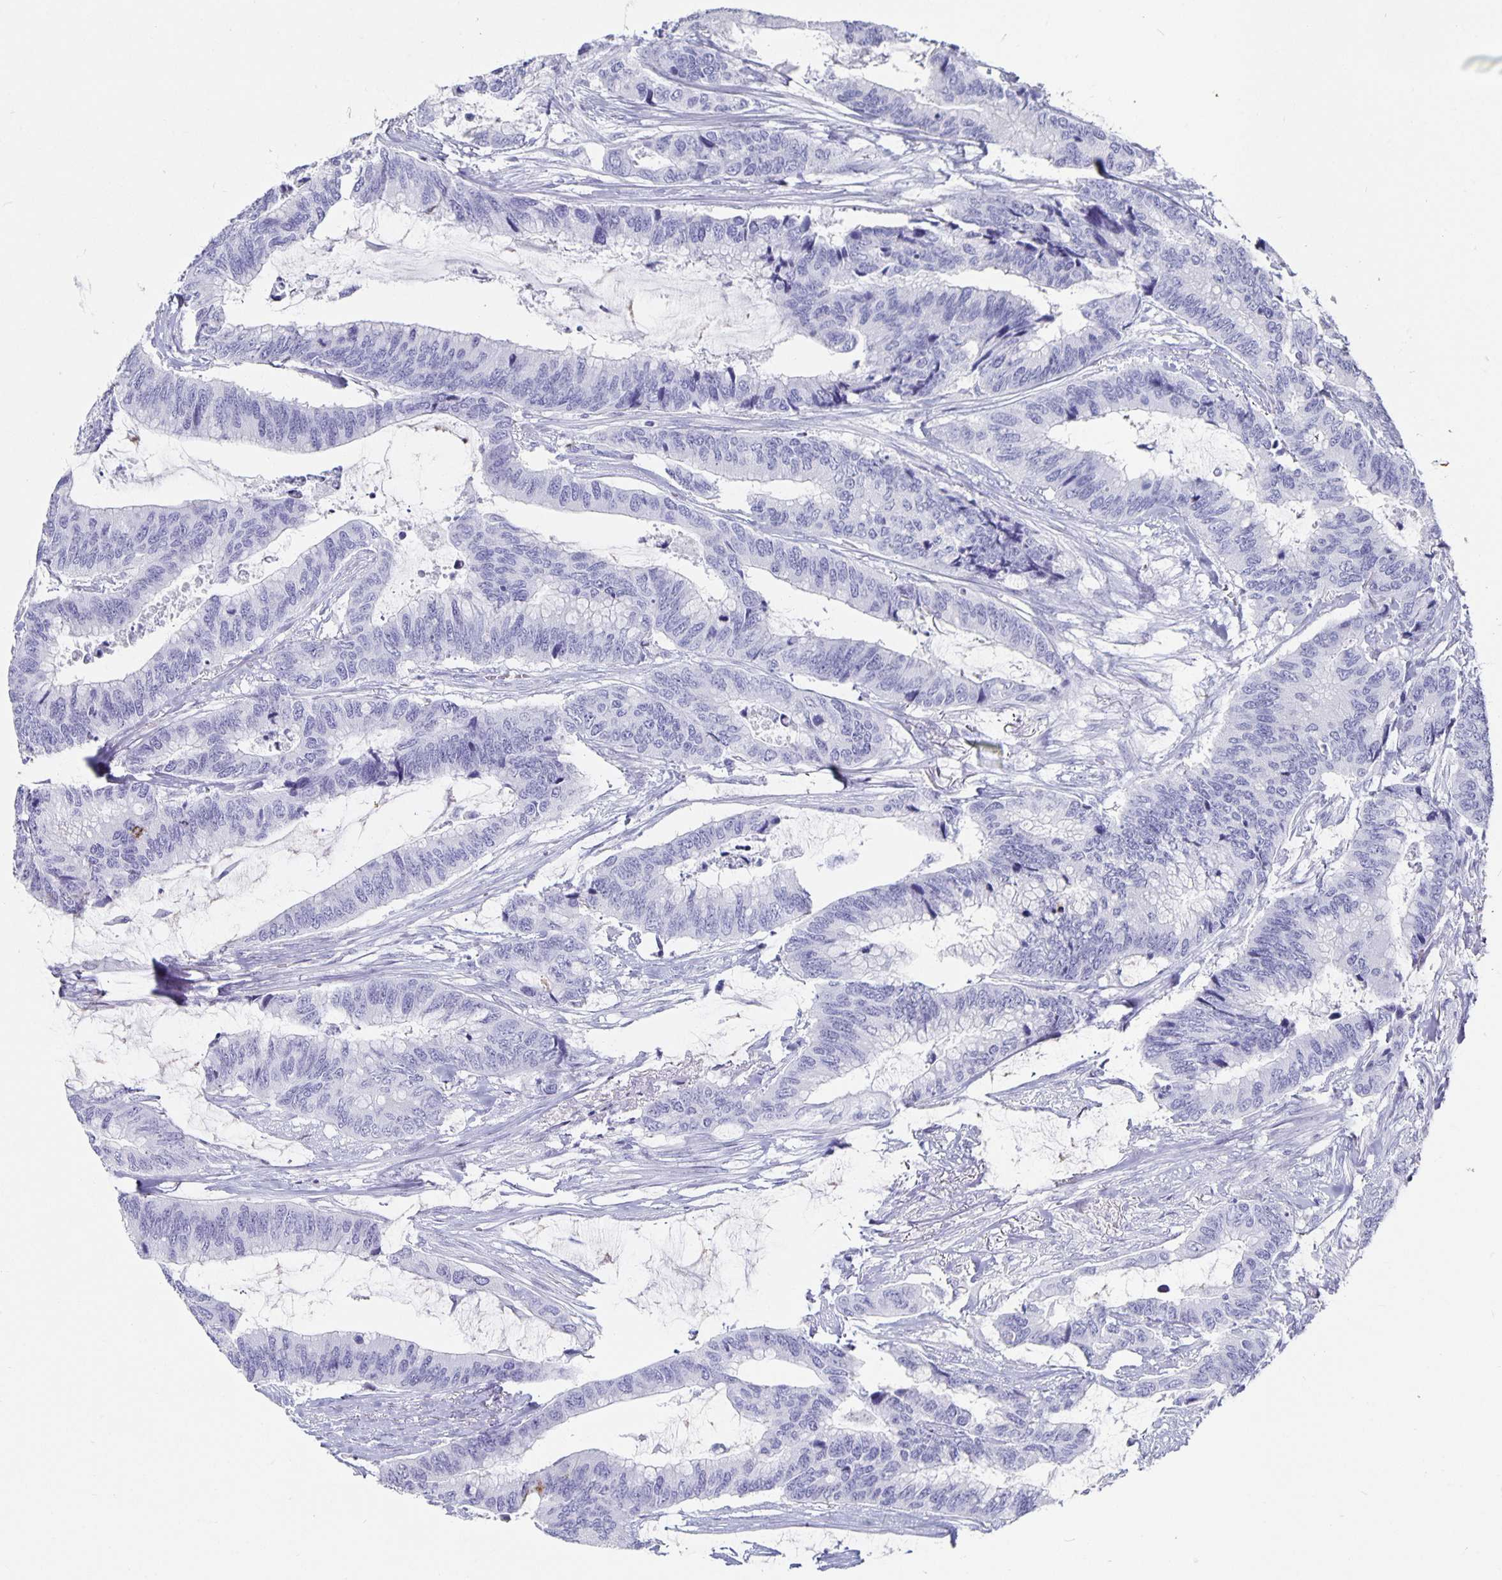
{"staining": {"intensity": "negative", "quantity": "none", "location": "none"}, "tissue": "colorectal cancer", "cell_type": "Tumor cells", "image_type": "cancer", "snomed": [{"axis": "morphology", "description": "Adenocarcinoma, NOS"}, {"axis": "topography", "description": "Rectum"}], "caption": "Protein analysis of adenocarcinoma (colorectal) exhibits no significant staining in tumor cells. The staining is performed using DAB (3,3'-diaminobenzidine) brown chromogen with nuclei counter-stained in using hematoxylin.", "gene": "CHGA", "patient": {"sex": "female", "age": 59}}